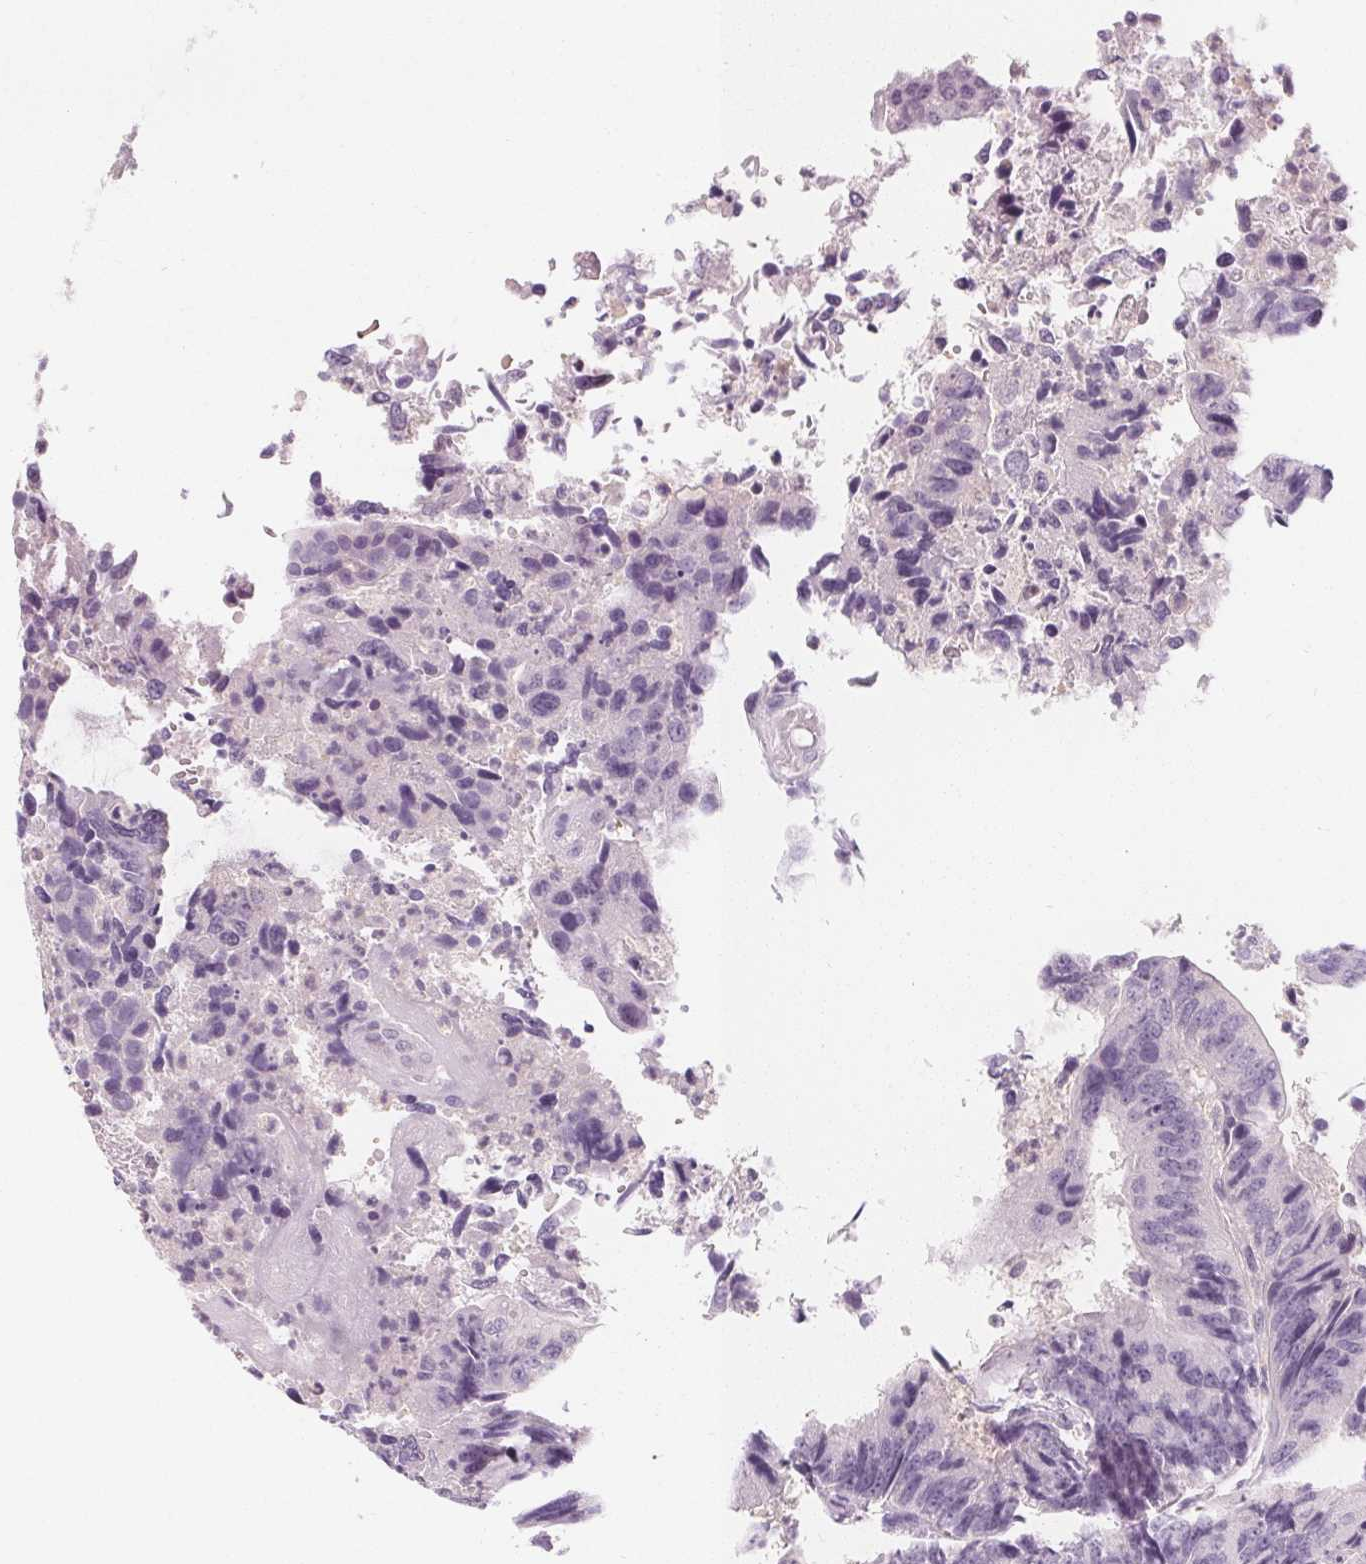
{"staining": {"intensity": "negative", "quantity": "none", "location": "none"}, "tissue": "colorectal cancer", "cell_type": "Tumor cells", "image_type": "cancer", "snomed": [{"axis": "morphology", "description": "Adenocarcinoma, NOS"}, {"axis": "topography", "description": "Colon"}], "caption": "Colorectal adenocarcinoma was stained to show a protein in brown. There is no significant expression in tumor cells.", "gene": "UGP2", "patient": {"sex": "female", "age": 67}}